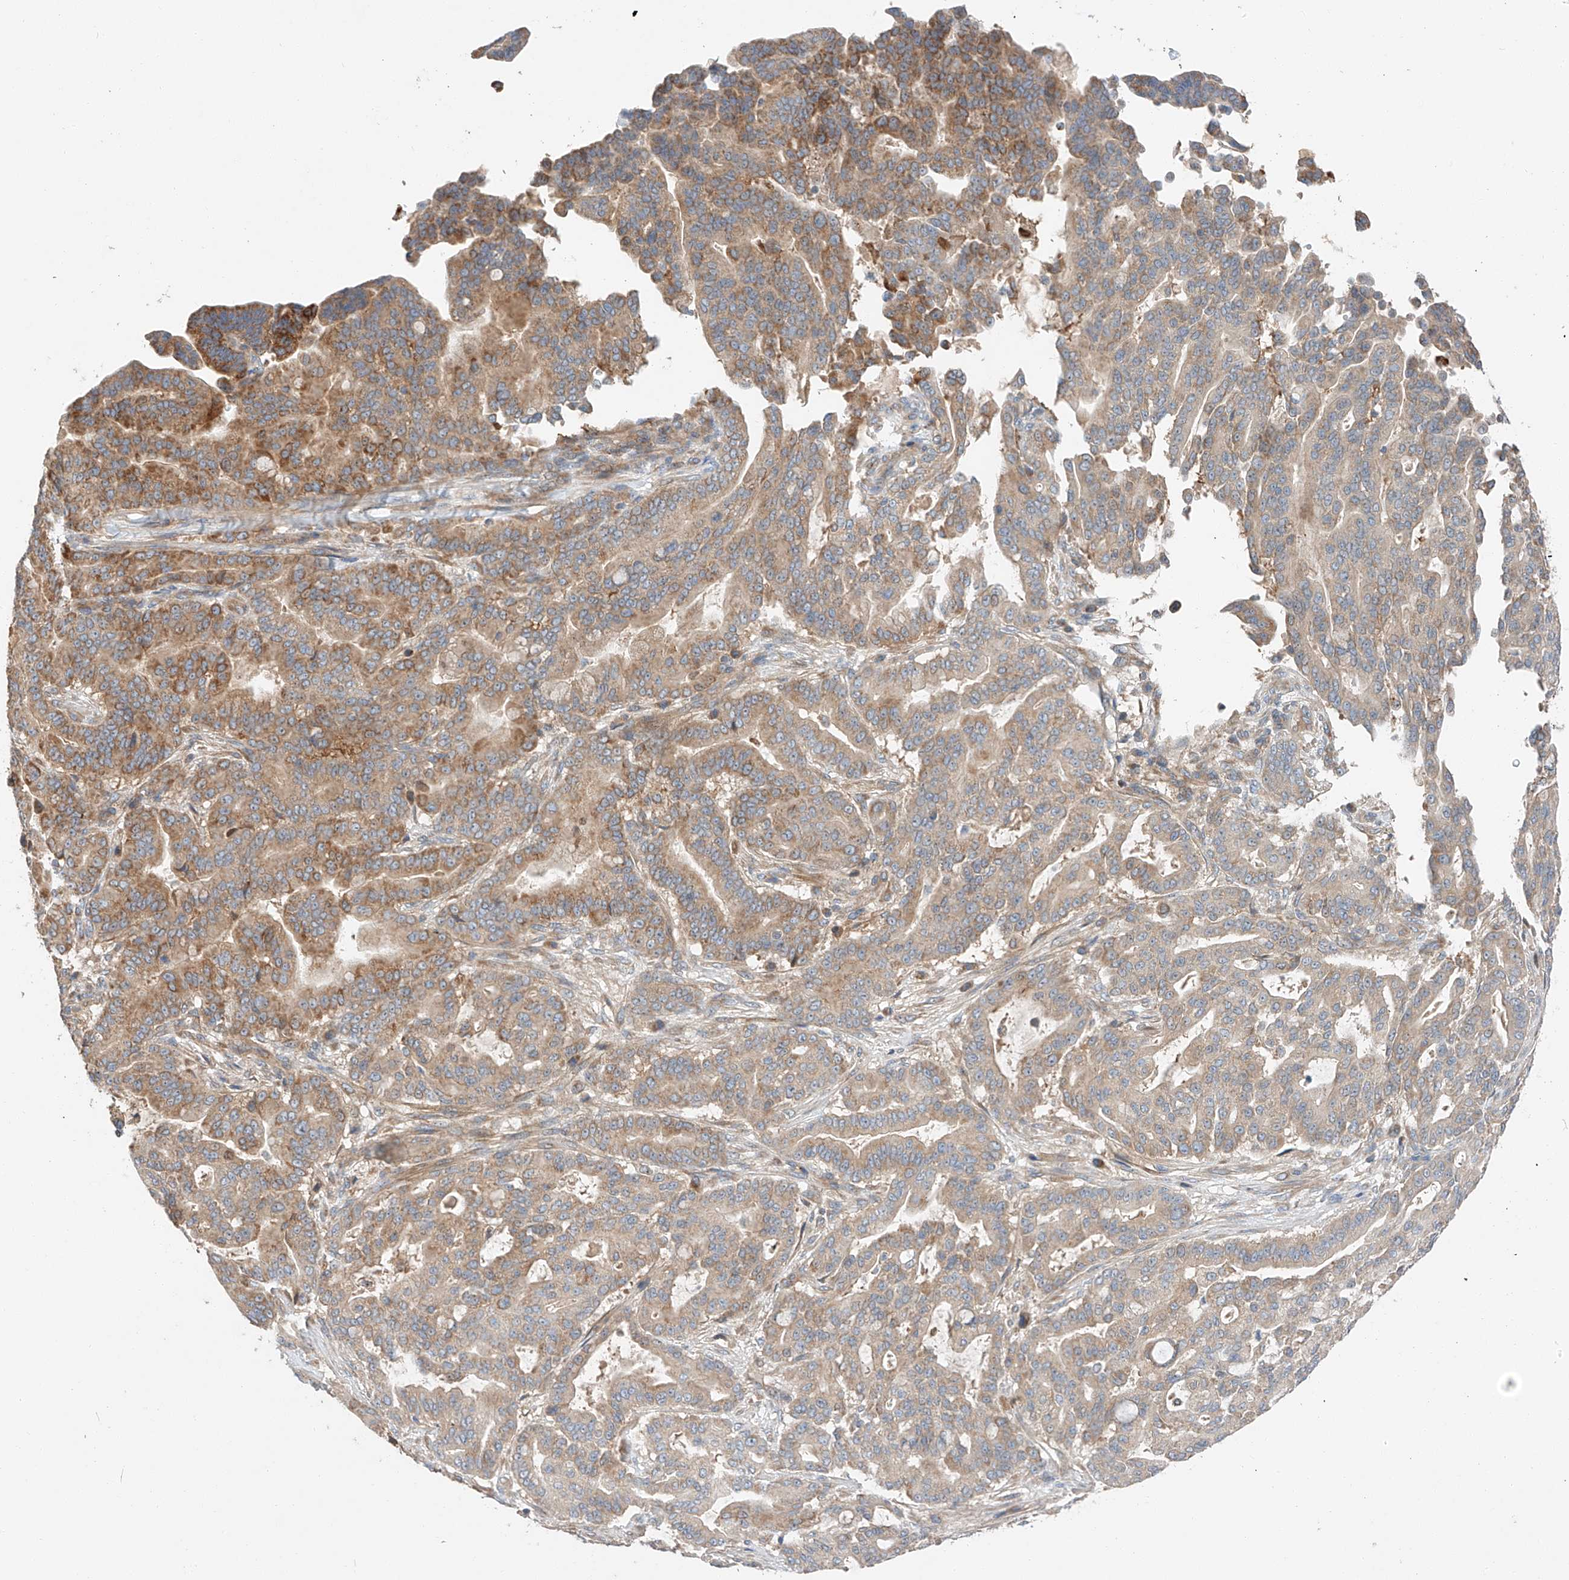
{"staining": {"intensity": "moderate", "quantity": "25%-75%", "location": "cytoplasmic/membranous"}, "tissue": "pancreatic cancer", "cell_type": "Tumor cells", "image_type": "cancer", "snomed": [{"axis": "morphology", "description": "Adenocarcinoma, NOS"}, {"axis": "topography", "description": "Pancreas"}], "caption": "Adenocarcinoma (pancreatic) stained for a protein (brown) shows moderate cytoplasmic/membranous positive staining in approximately 25%-75% of tumor cells.", "gene": "RUSC1", "patient": {"sex": "male", "age": 63}}